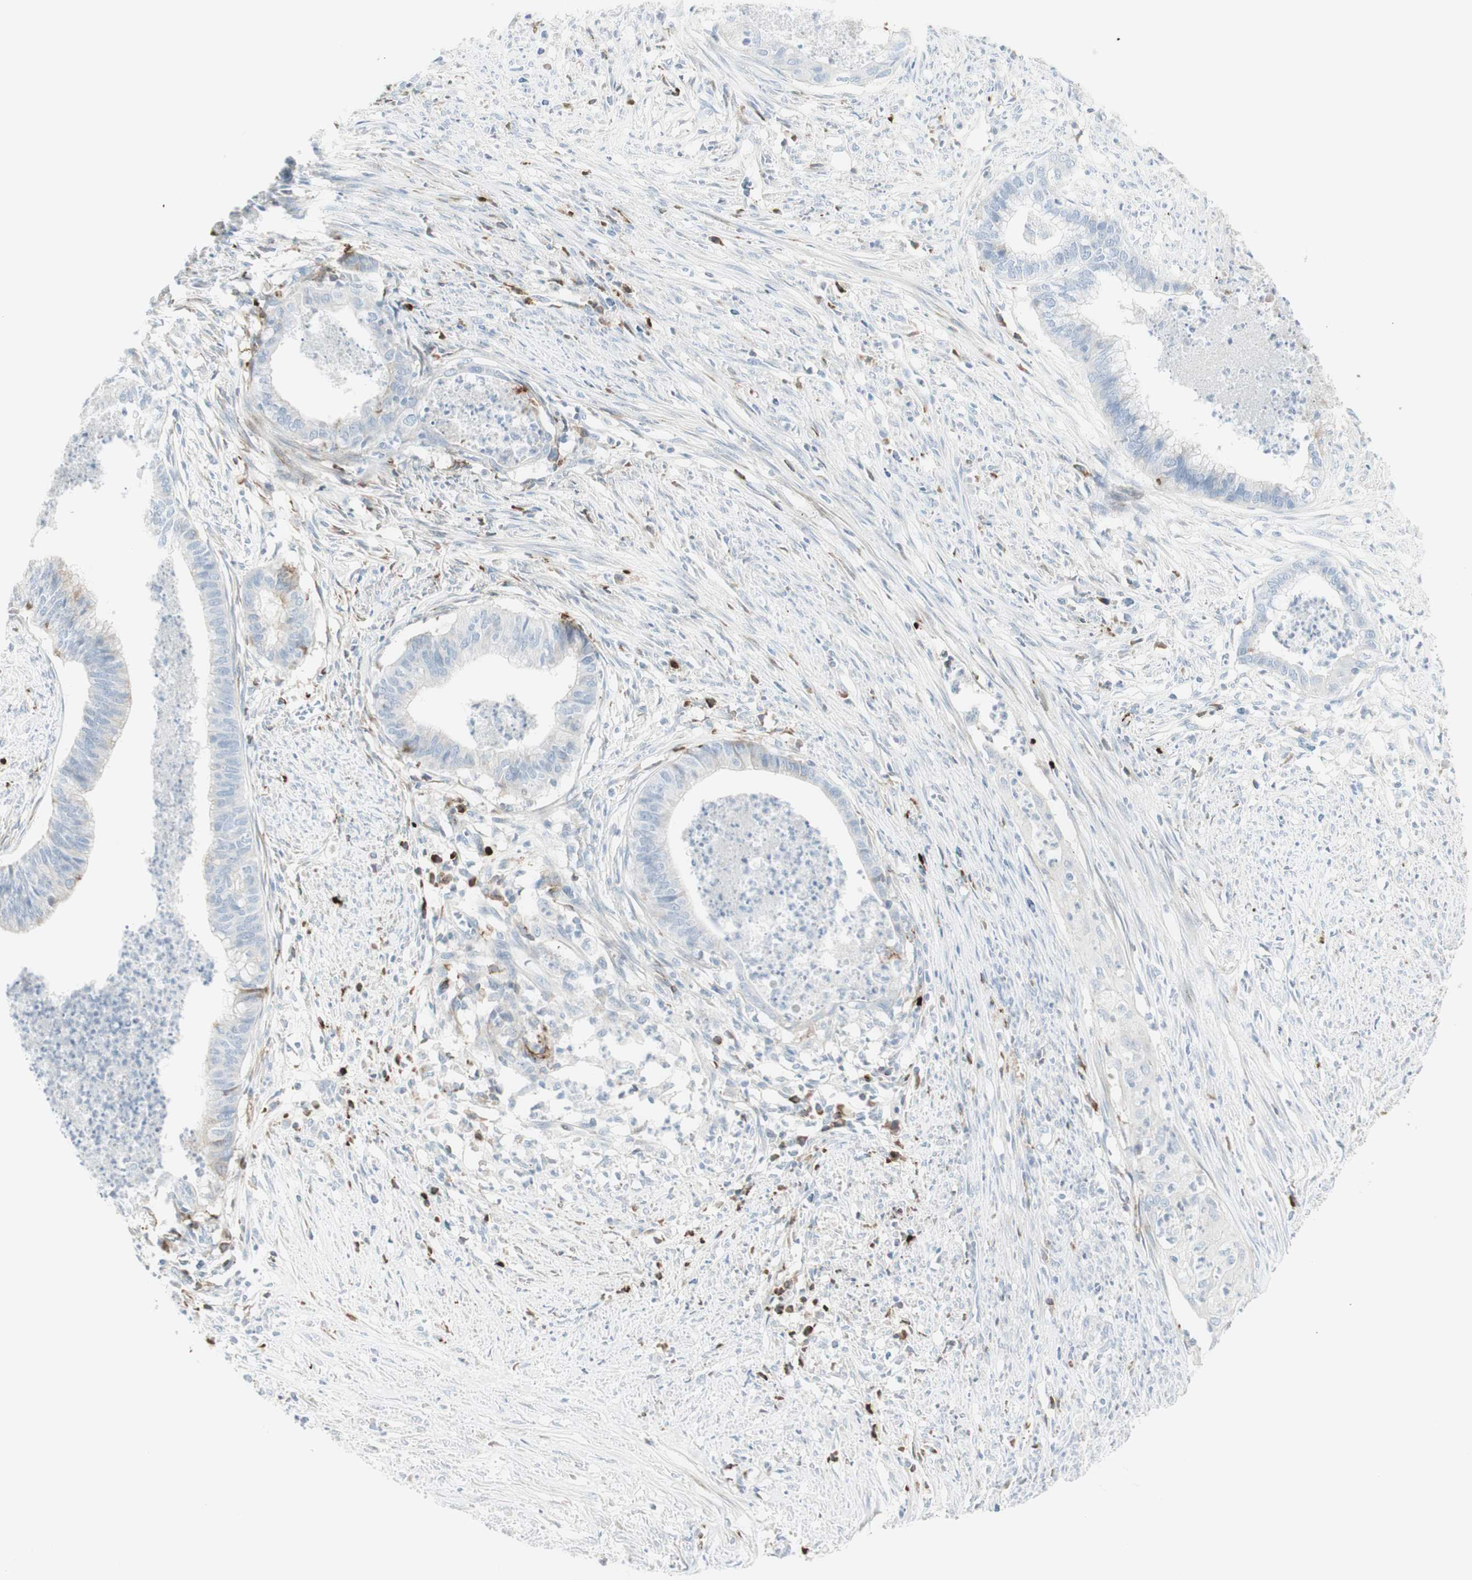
{"staining": {"intensity": "weak", "quantity": "<25%", "location": "cytoplasmic/membranous"}, "tissue": "endometrial cancer", "cell_type": "Tumor cells", "image_type": "cancer", "snomed": [{"axis": "morphology", "description": "Necrosis, NOS"}, {"axis": "morphology", "description": "Adenocarcinoma, NOS"}, {"axis": "topography", "description": "Endometrium"}], "caption": "Tumor cells show no significant protein positivity in endometrial cancer.", "gene": "MDK", "patient": {"sex": "female", "age": 79}}